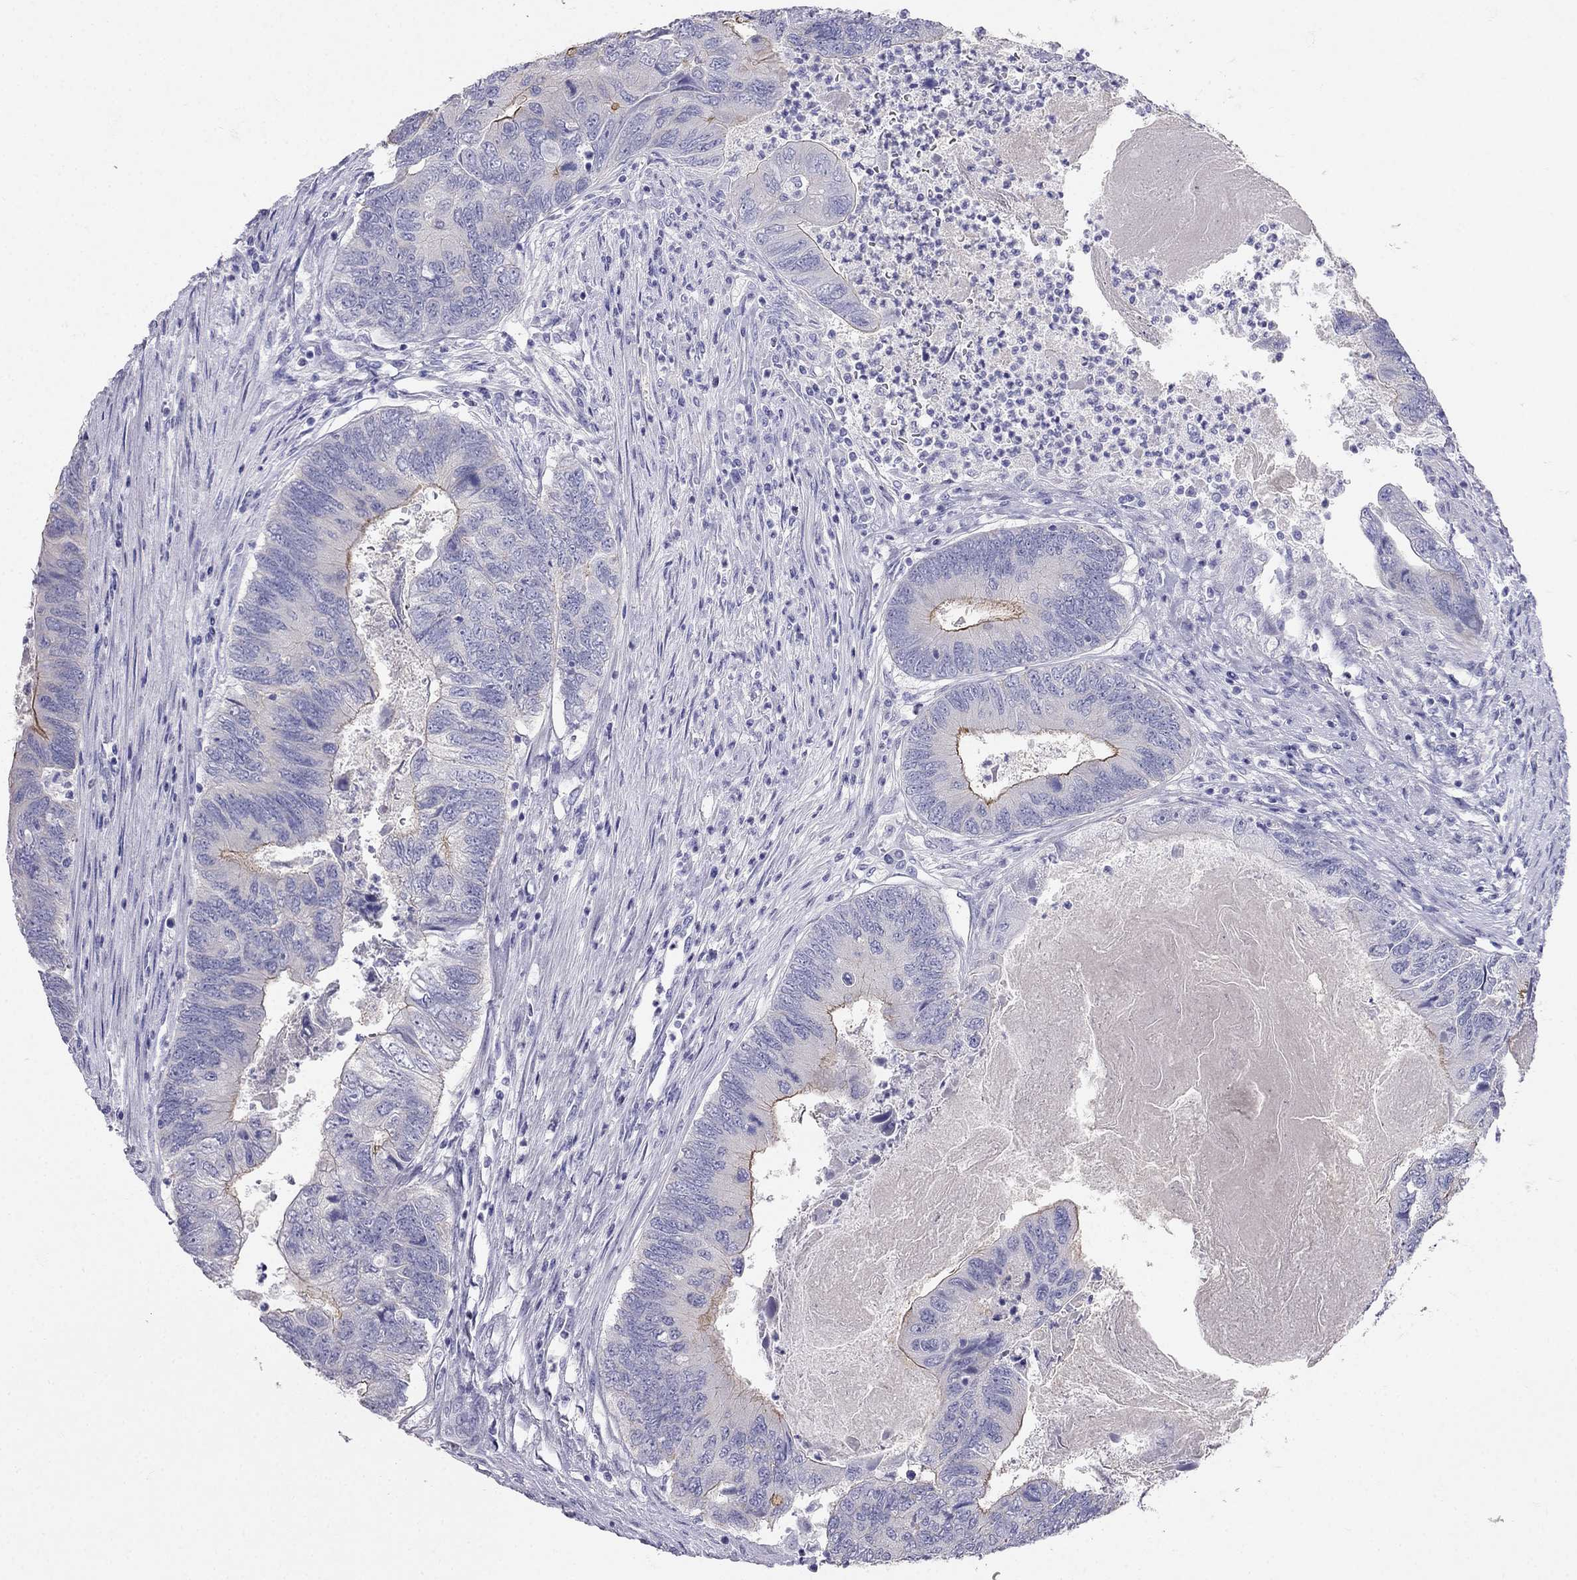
{"staining": {"intensity": "strong", "quantity": "<25%", "location": "cytoplasmic/membranous"}, "tissue": "colorectal cancer", "cell_type": "Tumor cells", "image_type": "cancer", "snomed": [{"axis": "morphology", "description": "Adenocarcinoma, NOS"}, {"axis": "topography", "description": "Colon"}], "caption": "This histopathology image displays IHC staining of human colorectal adenocarcinoma, with medium strong cytoplasmic/membranous expression in about <25% of tumor cells.", "gene": "RFLNA", "patient": {"sex": "female", "age": 67}}